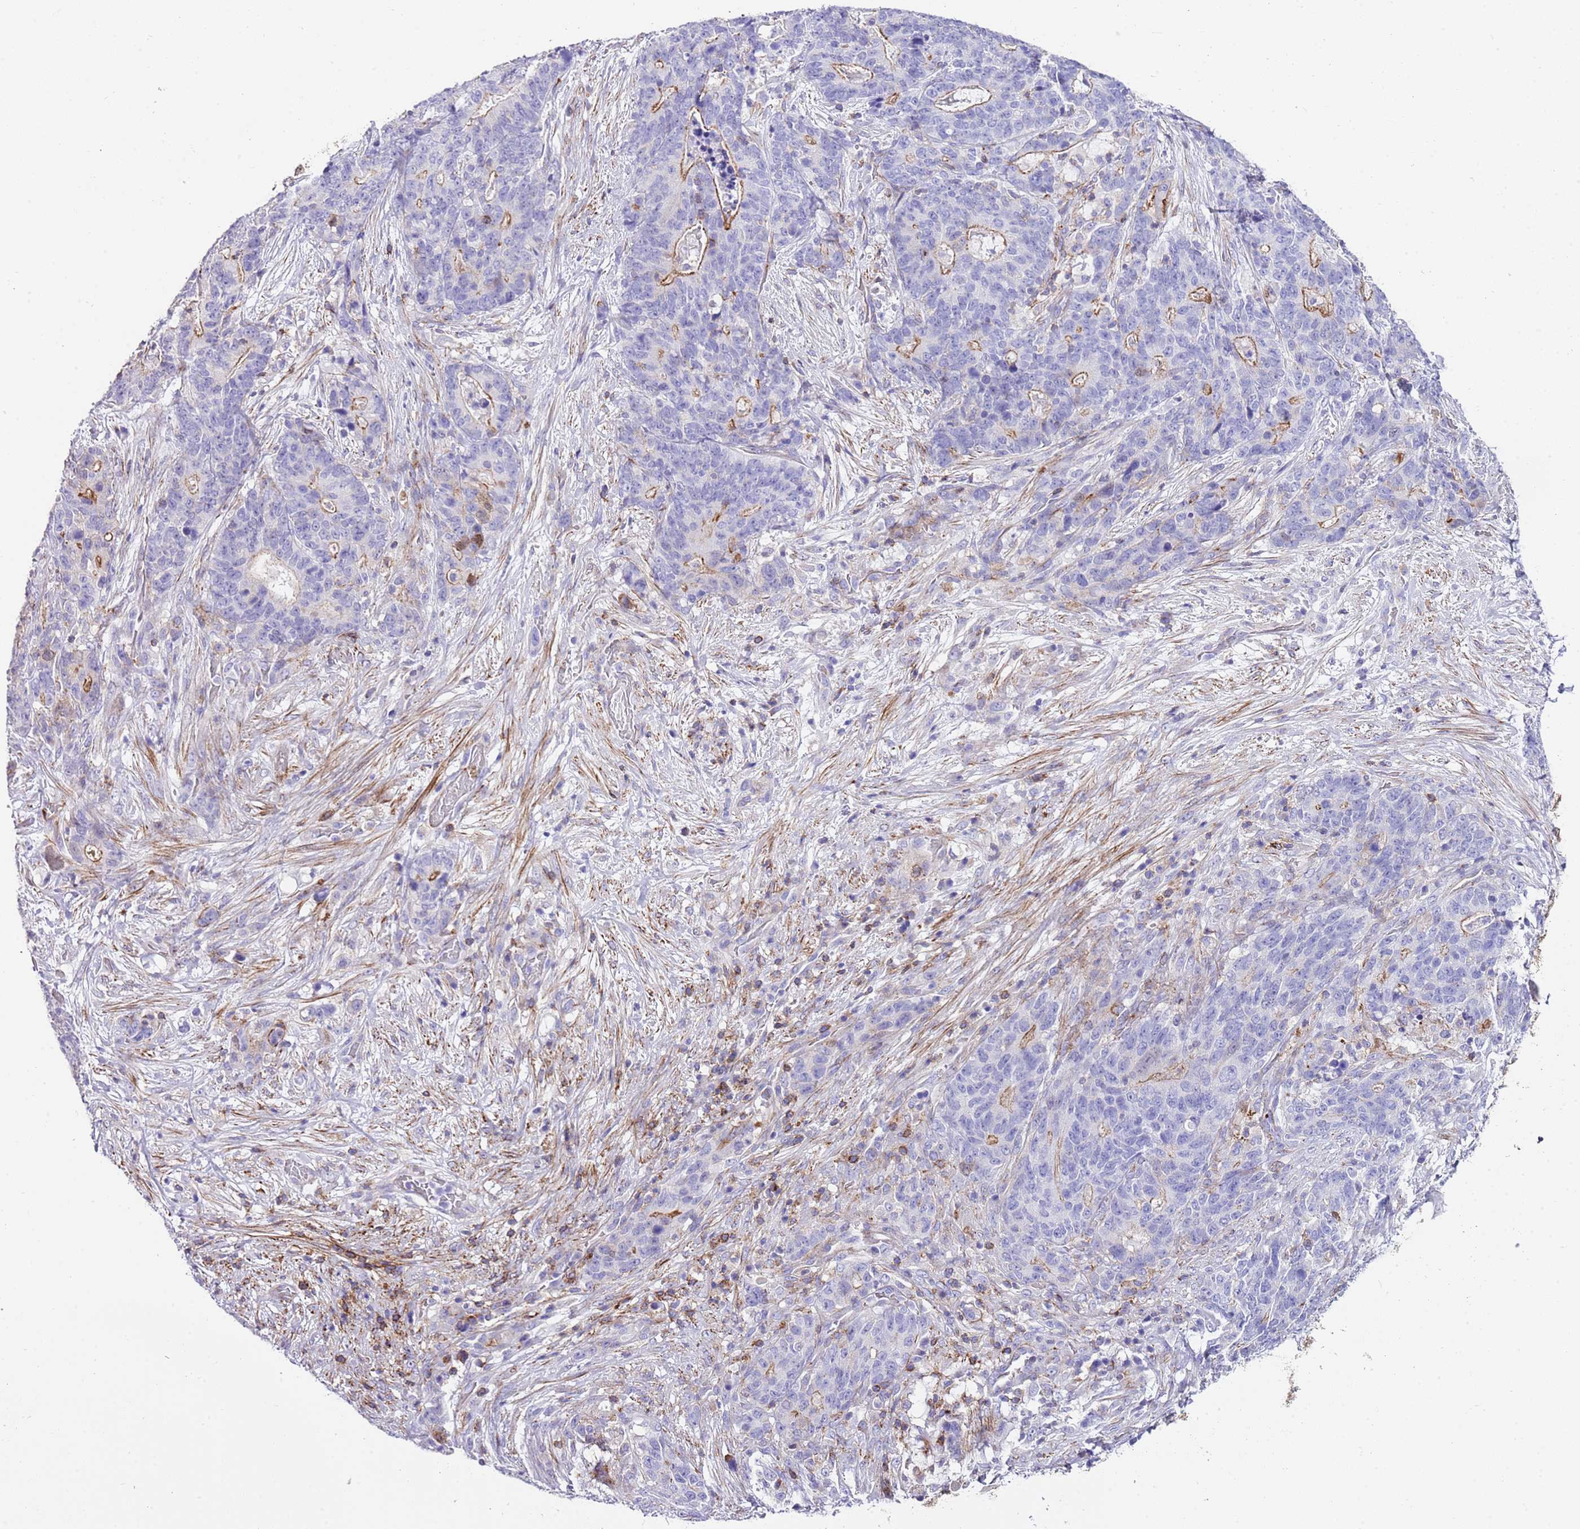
{"staining": {"intensity": "weak", "quantity": "25%-75%", "location": "cytoplasmic/membranous"}, "tissue": "stomach cancer", "cell_type": "Tumor cells", "image_type": "cancer", "snomed": [{"axis": "morphology", "description": "Normal tissue, NOS"}, {"axis": "morphology", "description": "Adenocarcinoma, NOS"}, {"axis": "topography", "description": "Stomach"}], "caption": "Immunohistochemical staining of human stomach cancer (adenocarcinoma) displays low levels of weak cytoplasmic/membranous protein staining in approximately 25%-75% of tumor cells.", "gene": "ALDH3A1", "patient": {"sex": "female", "age": 64}}